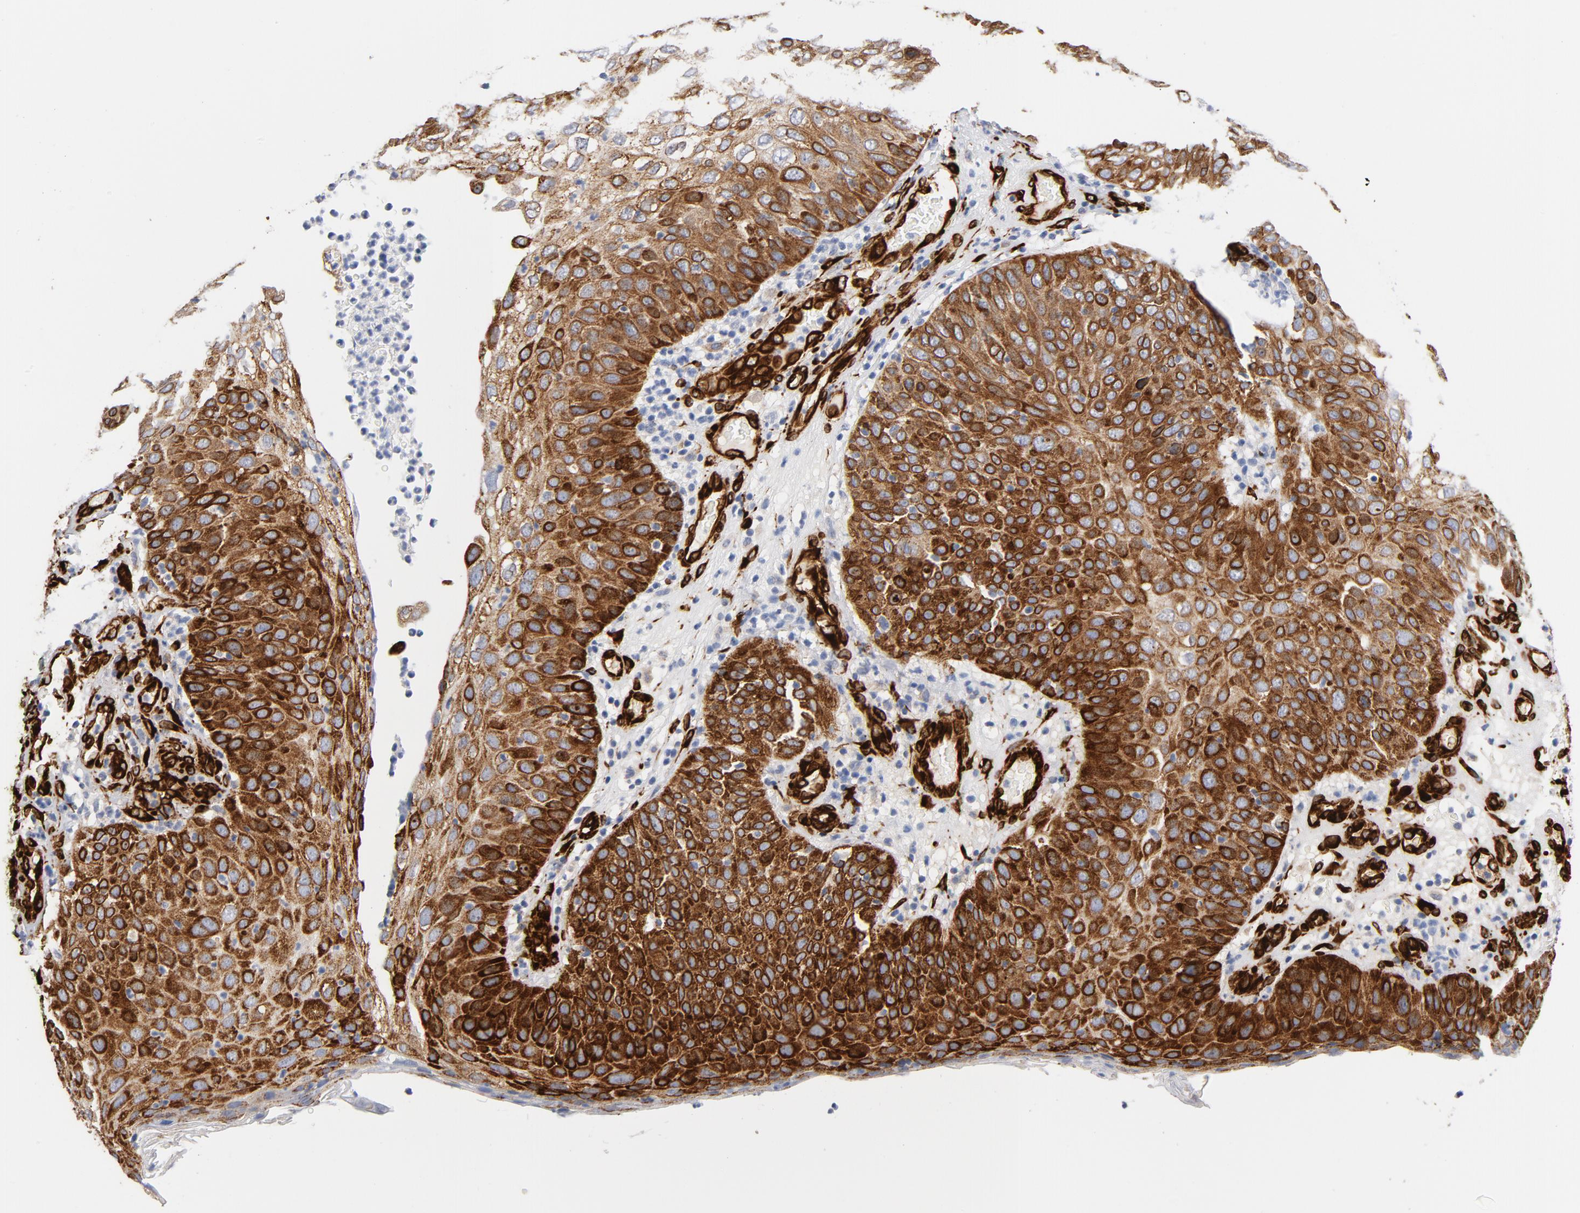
{"staining": {"intensity": "strong", "quantity": ">75%", "location": "cytoplasmic/membranous"}, "tissue": "skin cancer", "cell_type": "Tumor cells", "image_type": "cancer", "snomed": [{"axis": "morphology", "description": "Squamous cell carcinoma, NOS"}, {"axis": "topography", "description": "Skin"}], "caption": "Brown immunohistochemical staining in skin cancer (squamous cell carcinoma) exhibits strong cytoplasmic/membranous positivity in about >75% of tumor cells.", "gene": "SERPINH1", "patient": {"sex": "male", "age": 87}}